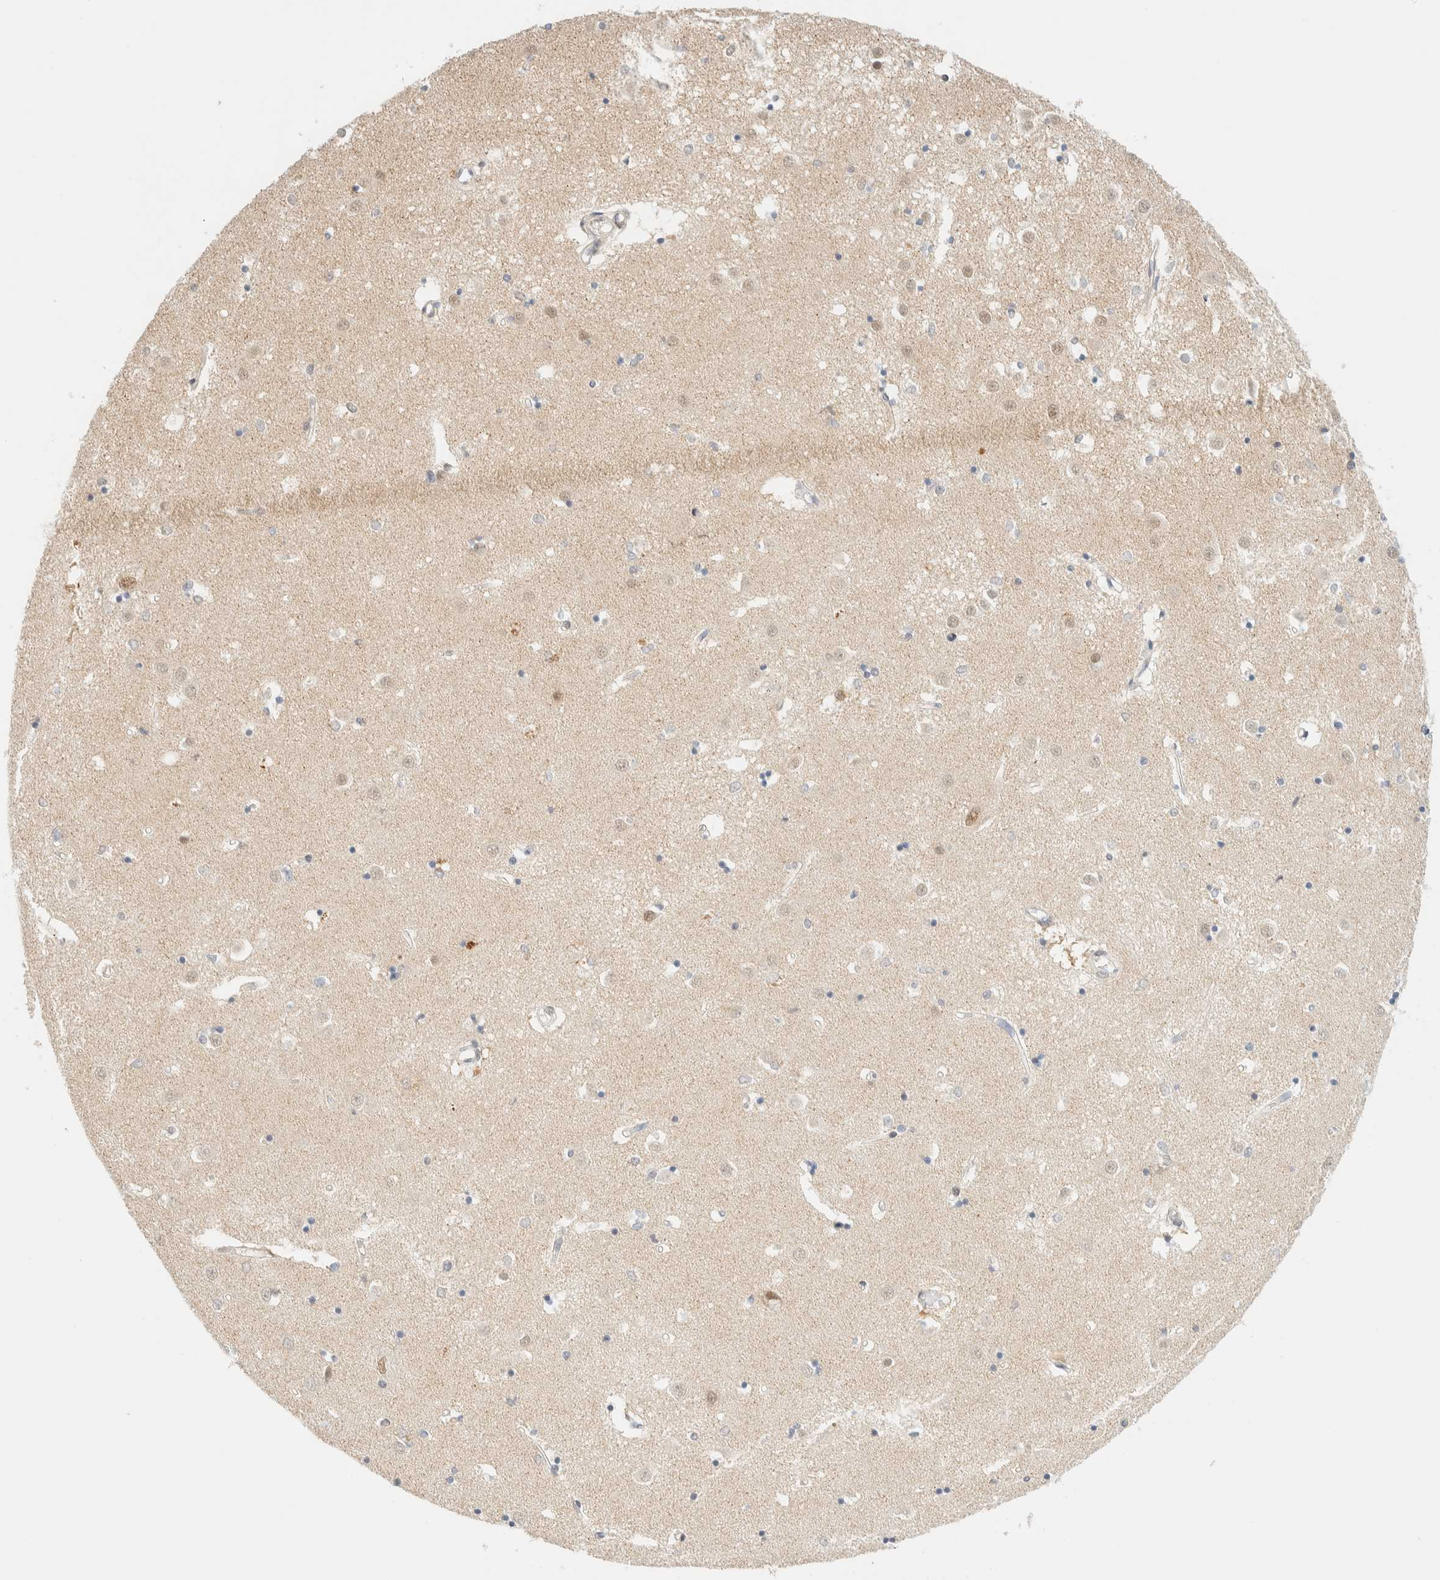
{"staining": {"intensity": "negative", "quantity": "none", "location": "none"}, "tissue": "caudate", "cell_type": "Glial cells", "image_type": "normal", "snomed": [{"axis": "morphology", "description": "Normal tissue, NOS"}, {"axis": "topography", "description": "Lateral ventricle wall"}], "caption": "High power microscopy histopathology image of an immunohistochemistry (IHC) micrograph of normal caudate, revealing no significant positivity in glial cells.", "gene": "PYGO2", "patient": {"sex": "male", "age": 45}}